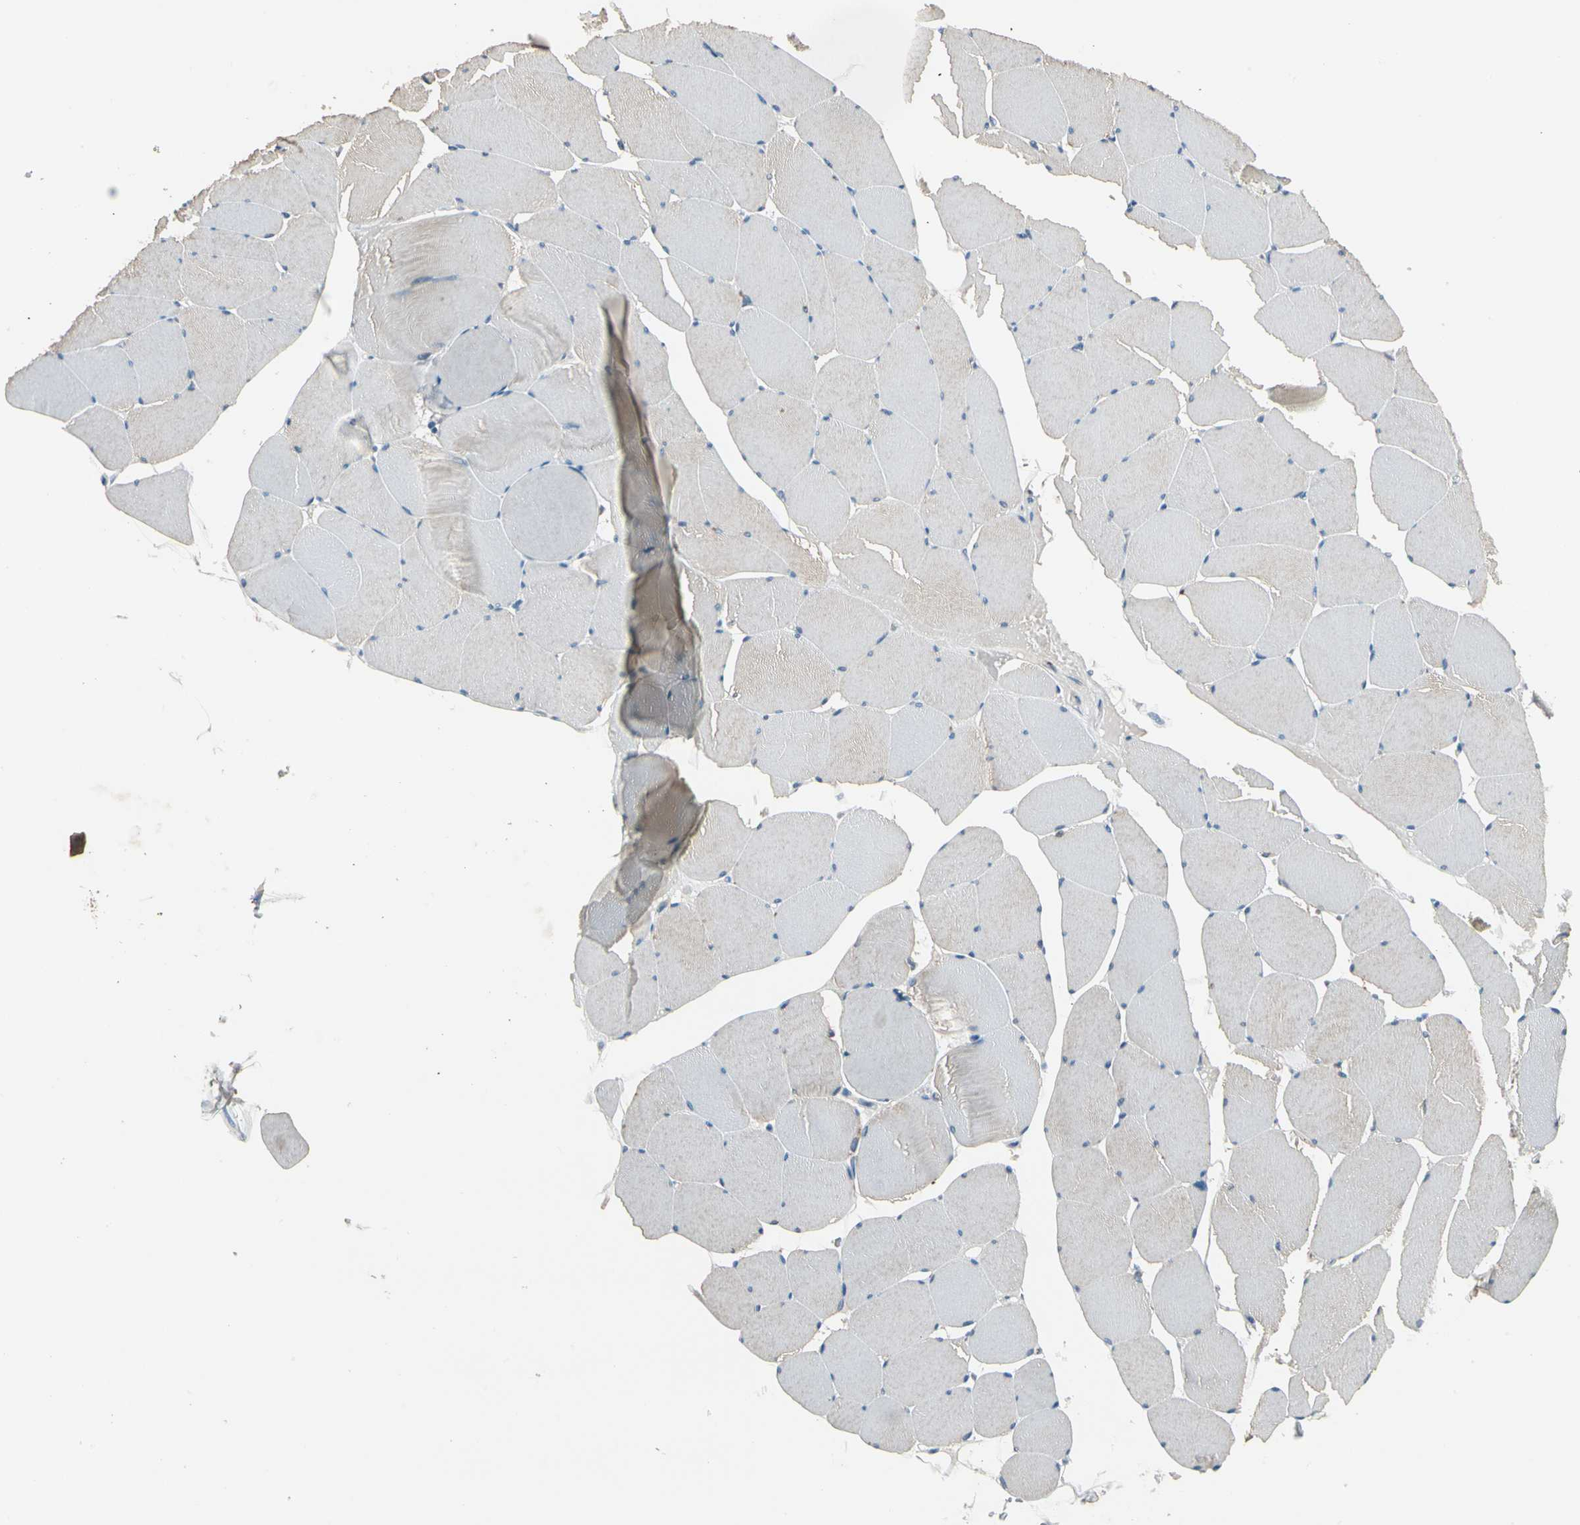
{"staining": {"intensity": "weak", "quantity": "25%-75%", "location": "cytoplasmic/membranous"}, "tissue": "skeletal muscle", "cell_type": "Myocytes", "image_type": "normal", "snomed": [{"axis": "morphology", "description": "Normal tissue, NOS"}, {"axis": "topography", "description": "Skeletal muscle"}, {"axis": "topography", "description": "Salivary gland"}], "caption": "Skeletal muscle stained with DAB IHC demonstrates low levels of weak cytoplasmic/membranous expression in approximately 25%-75% of myocytes.", "gene": "MANSC1", "patient": {"sex": "male", "age": 62}}